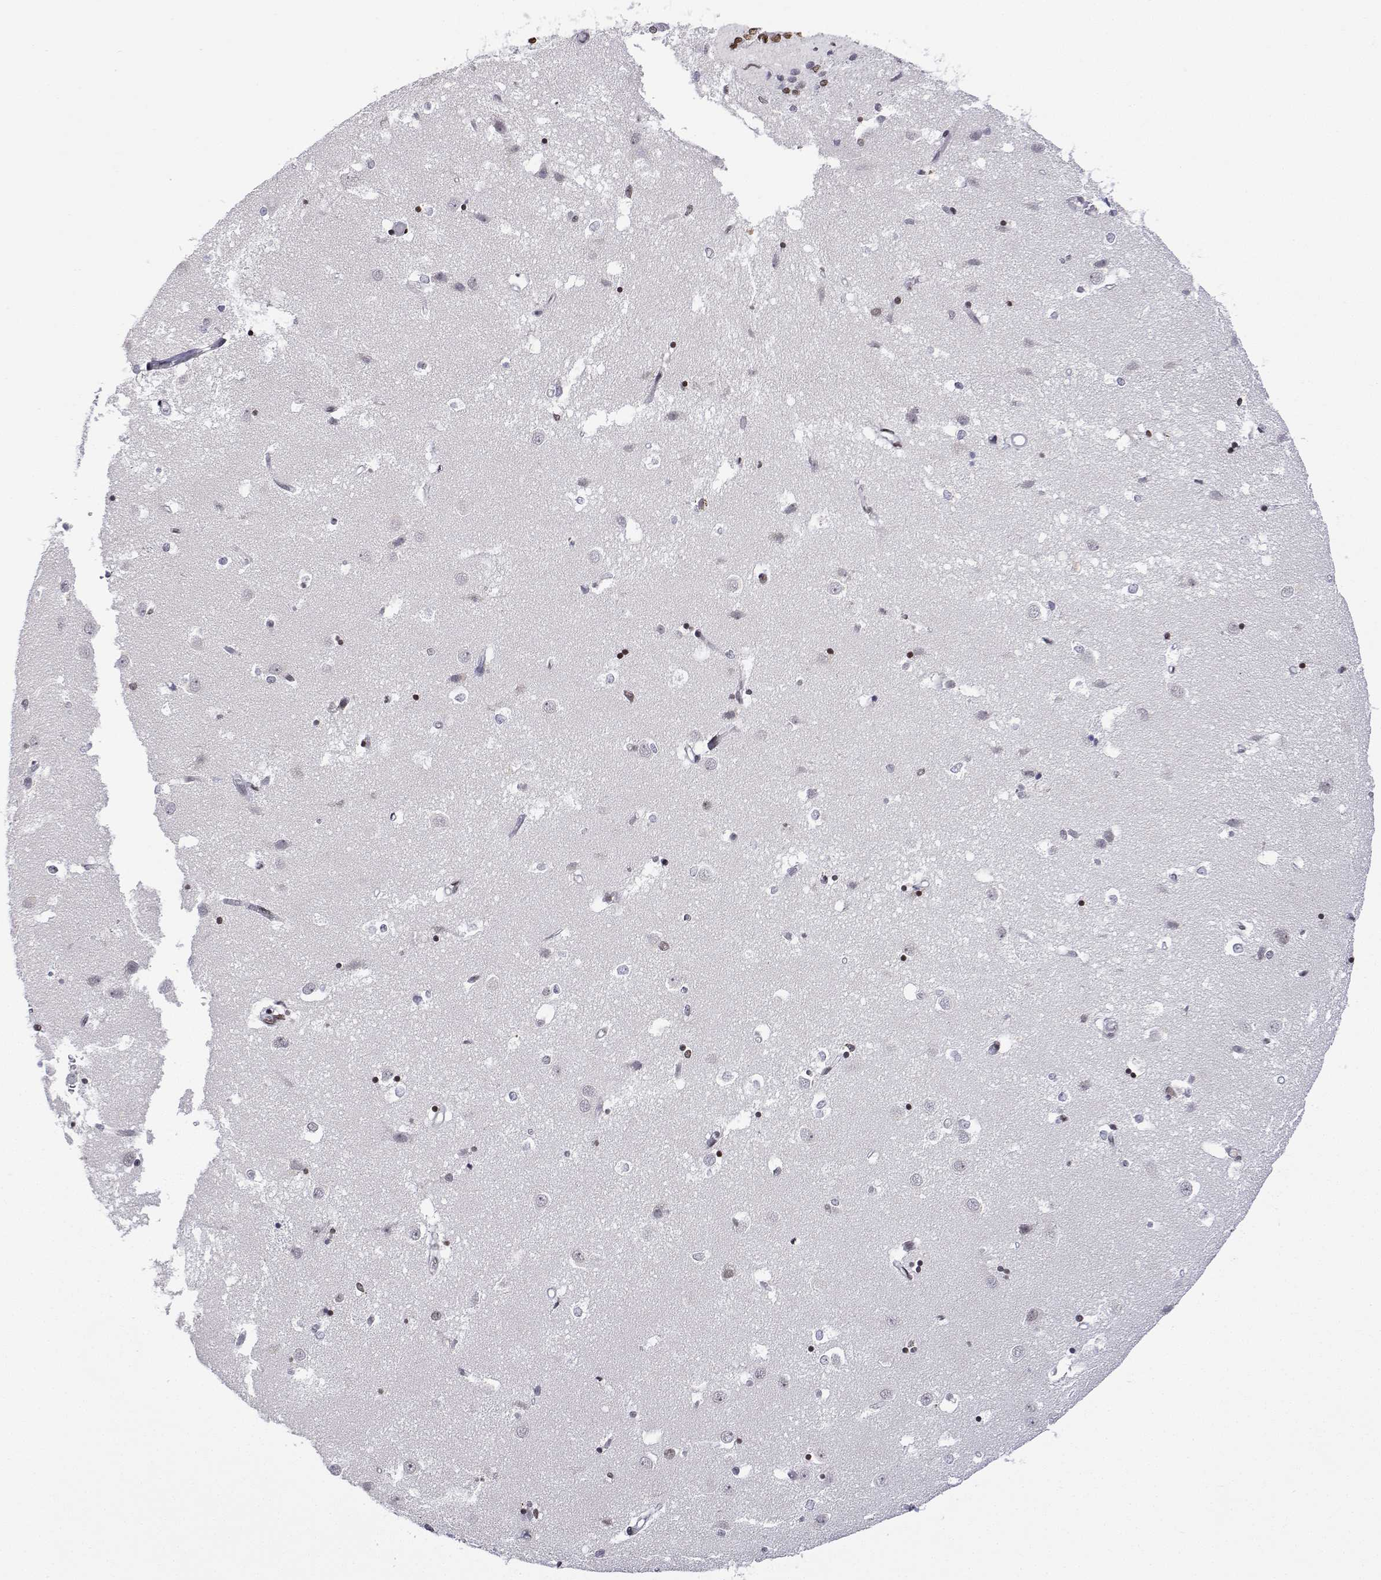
{"staining": {"intensity": "strong", "quantity": "<25%", "location": "nuclear"}, "tissue": "caudate", "cell_type": "Glial cells", "image_type": "normal", "snomed": [{"axis": "morphology", "description": "Normal tissue, NOS"}, {"axis": "topography", "description": "Lateral ventricle wall"}], "caption": "DAB immunohistochemical staining of normal caudate displays strong nuclear protein staining in about <25% of glial cells.", "gene": "XPC", "patient": {"sex": "male", "age": 54}}